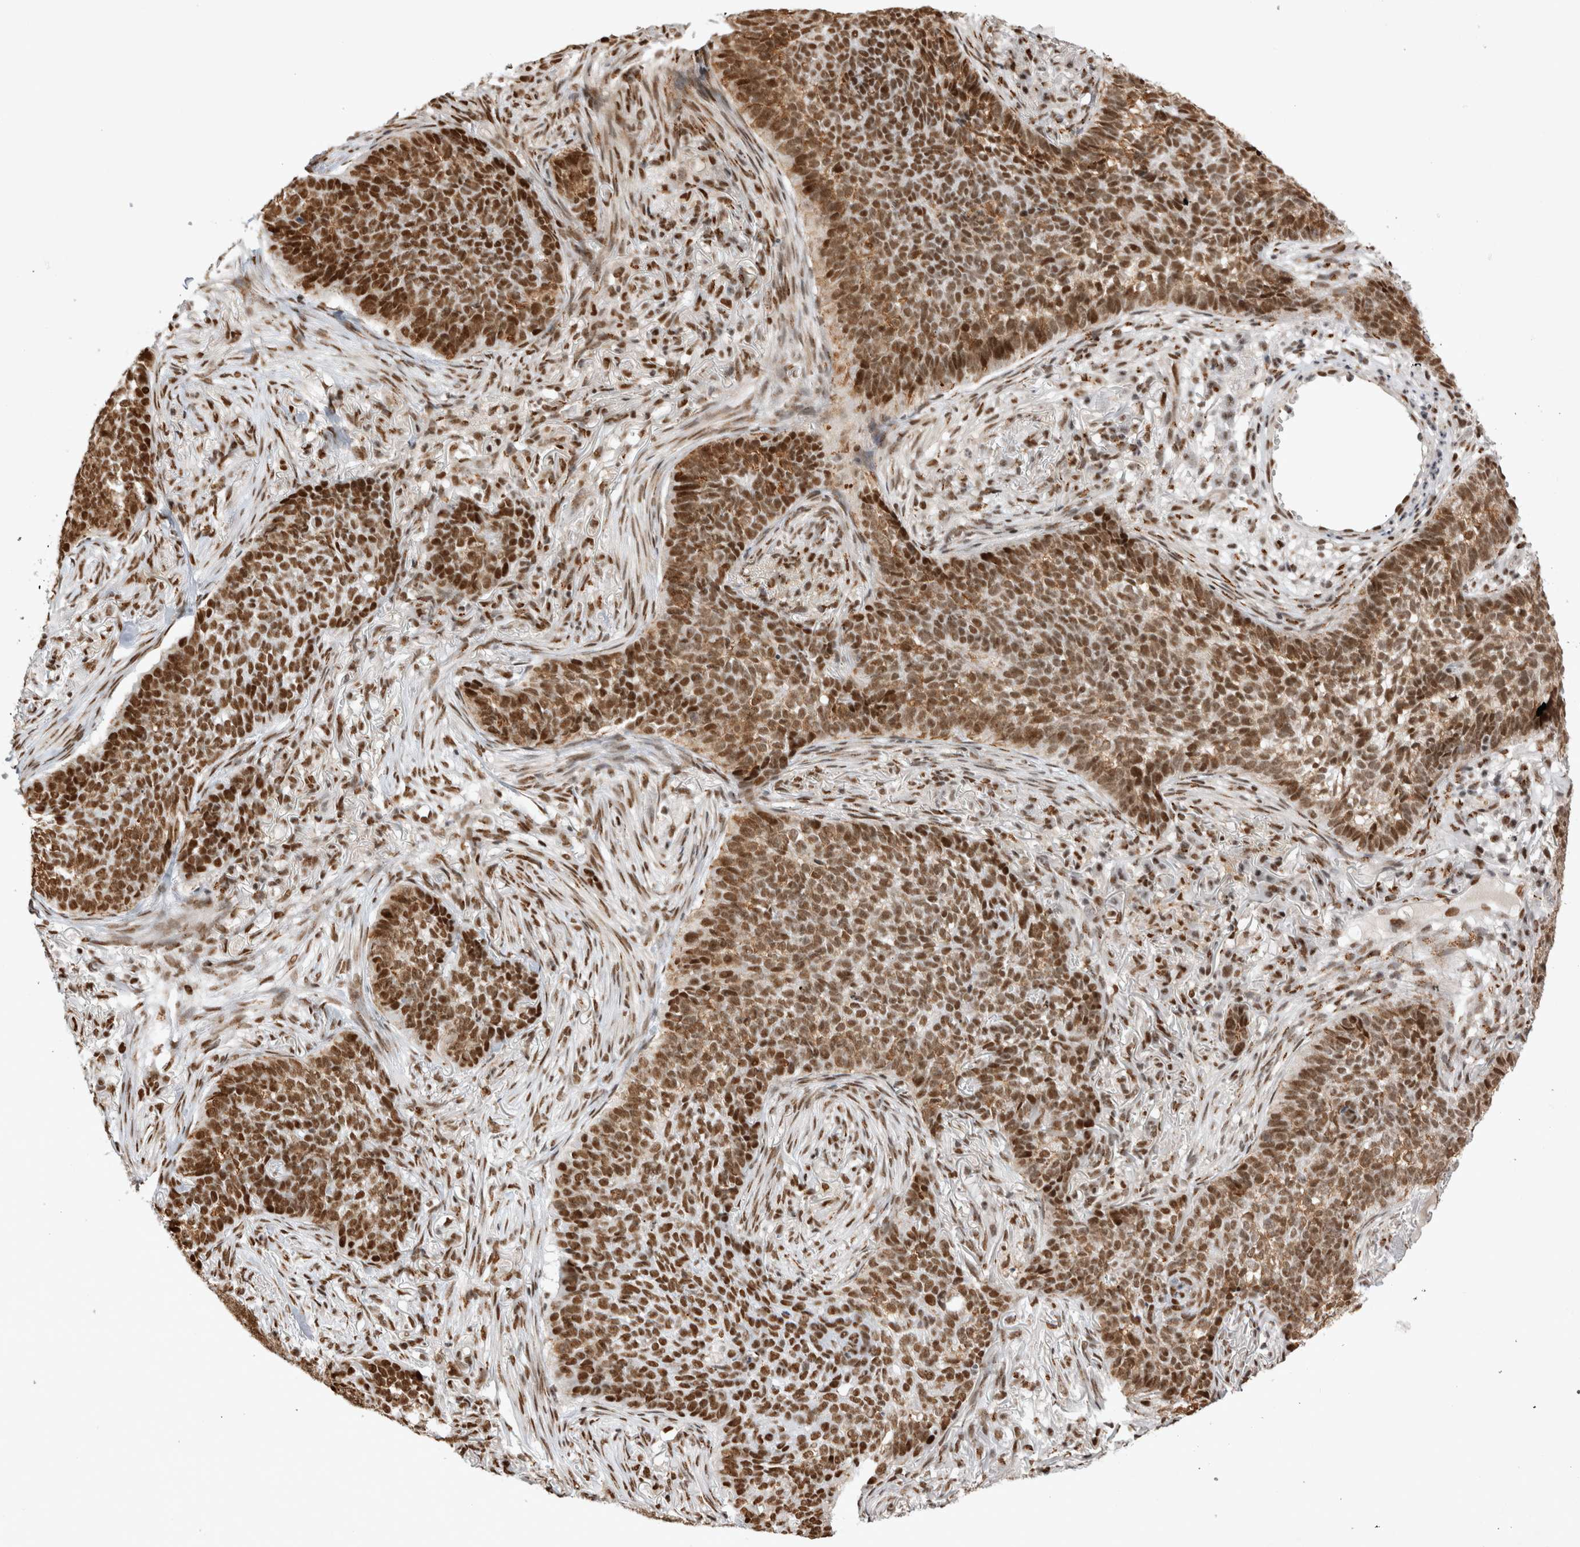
{"staining": {"intensity": "strong", "quantity": ">75%", "location": "nuclear"}, "tissue": "skin cancer", "cell_type": "Tumor cells", "image_type": "cancer", "snomed": [{"axis": "morphology", "description": "Basal cell carcinoma"}, {"axis": "topography", "description": "Skin"}], "caption": "This photomicrograph displays skin cancer stained with IHC to label a protein in brown. The nuclear of tumor cells show strong positivity for the protein. Nuclei are counter-stained blue.", "gene": "EYA2", "patient": {"sex": "male", "age": 85}}